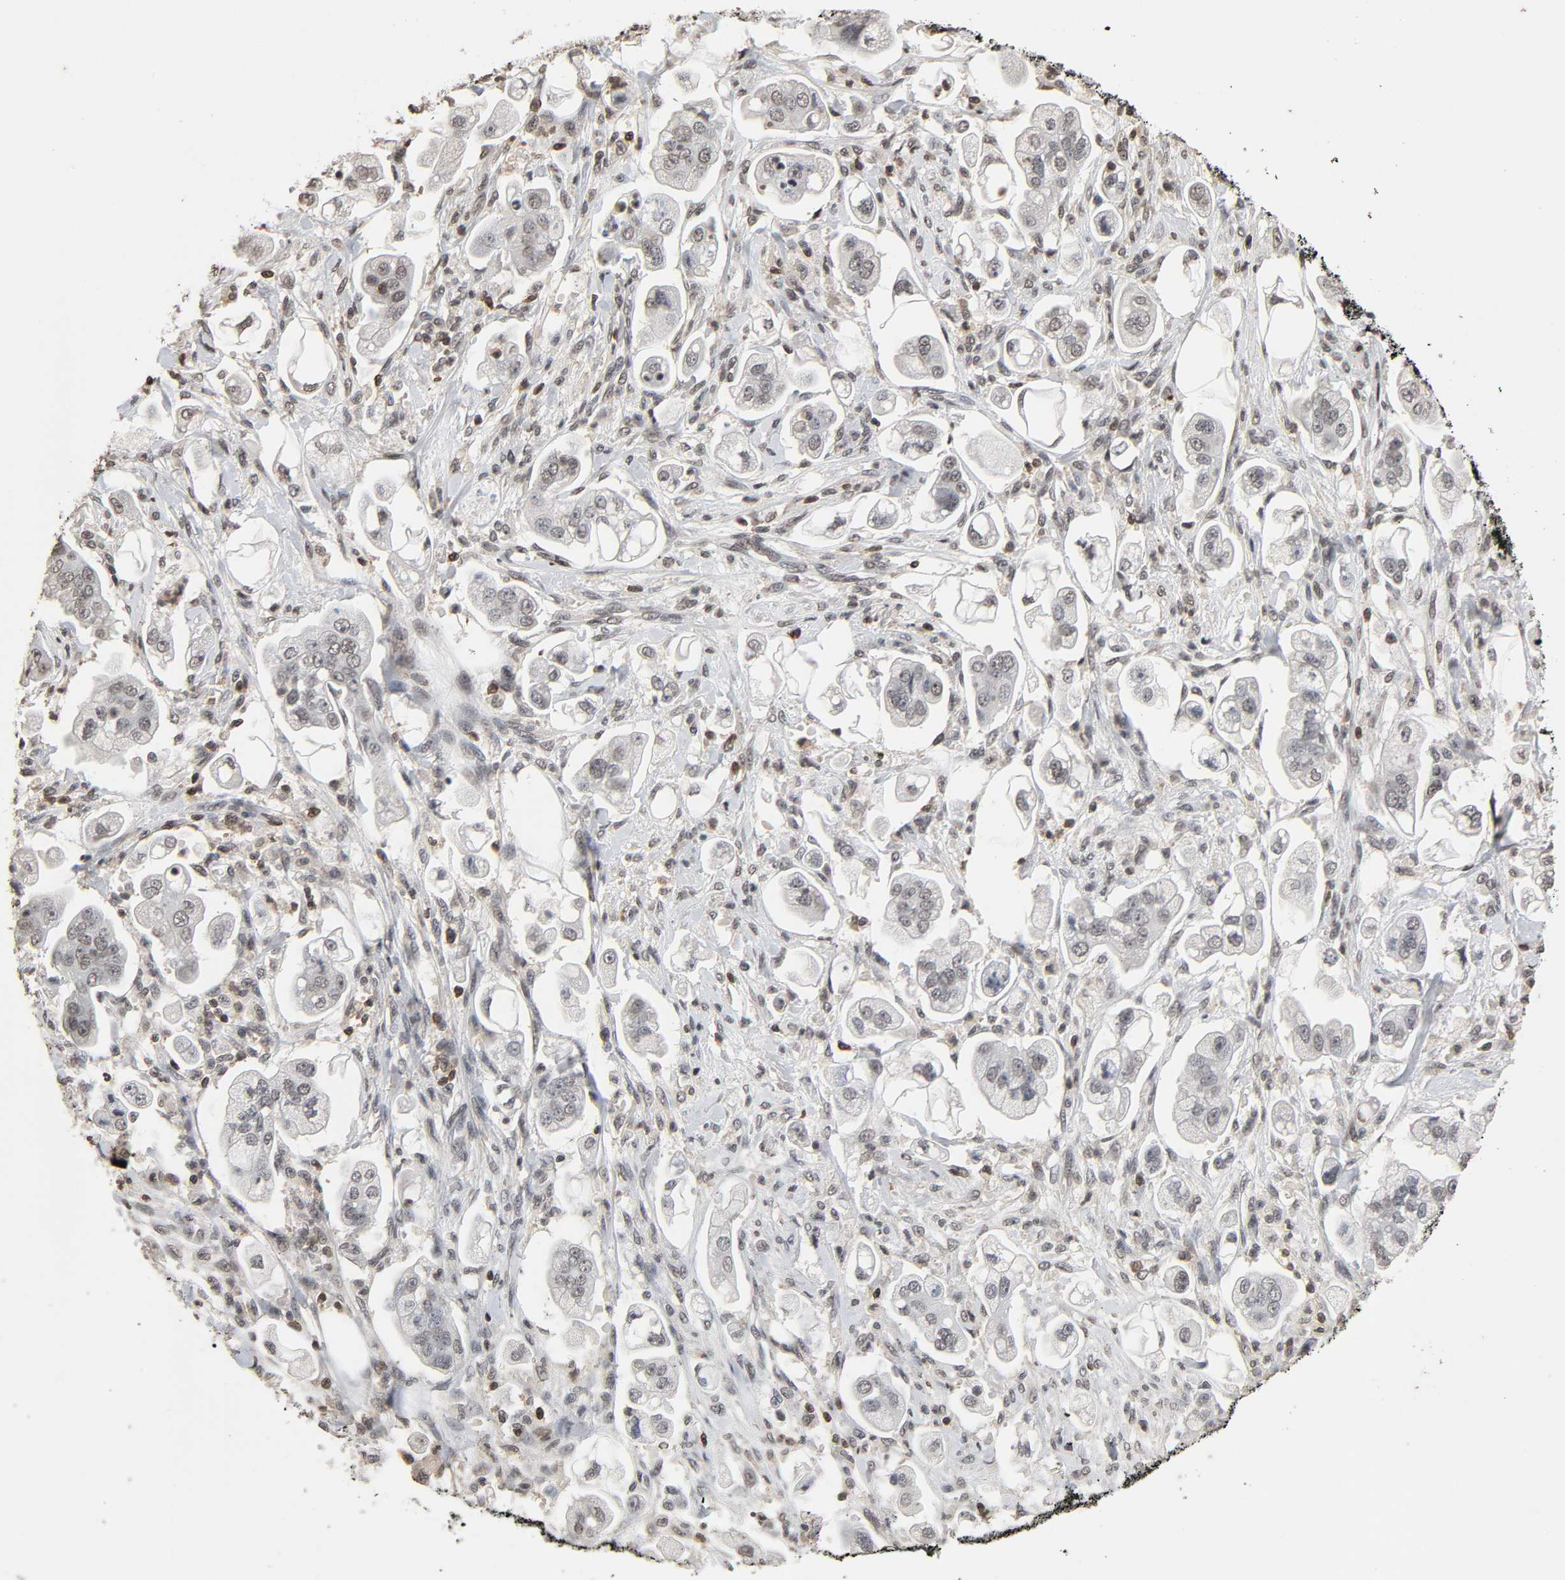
{"staining": {"intensity": "negative", "quantity": "none", "location": "none"}, "tissue": "stomach cancer", "cell_type": "Tumor cells", "image_type": "cancer", "snomed": [{"axis": "morphology", "description": "Adenocarcinoma, NOS"}, {"axis": "topography", "description": "Stomach"}], "caption": "Photomicrograph shows no protein expression in tumor cells of stomach cancer (adenocarcinoma) tissue.", "gene": "STK4", "patient": {"sex": "male", "age": 62}}